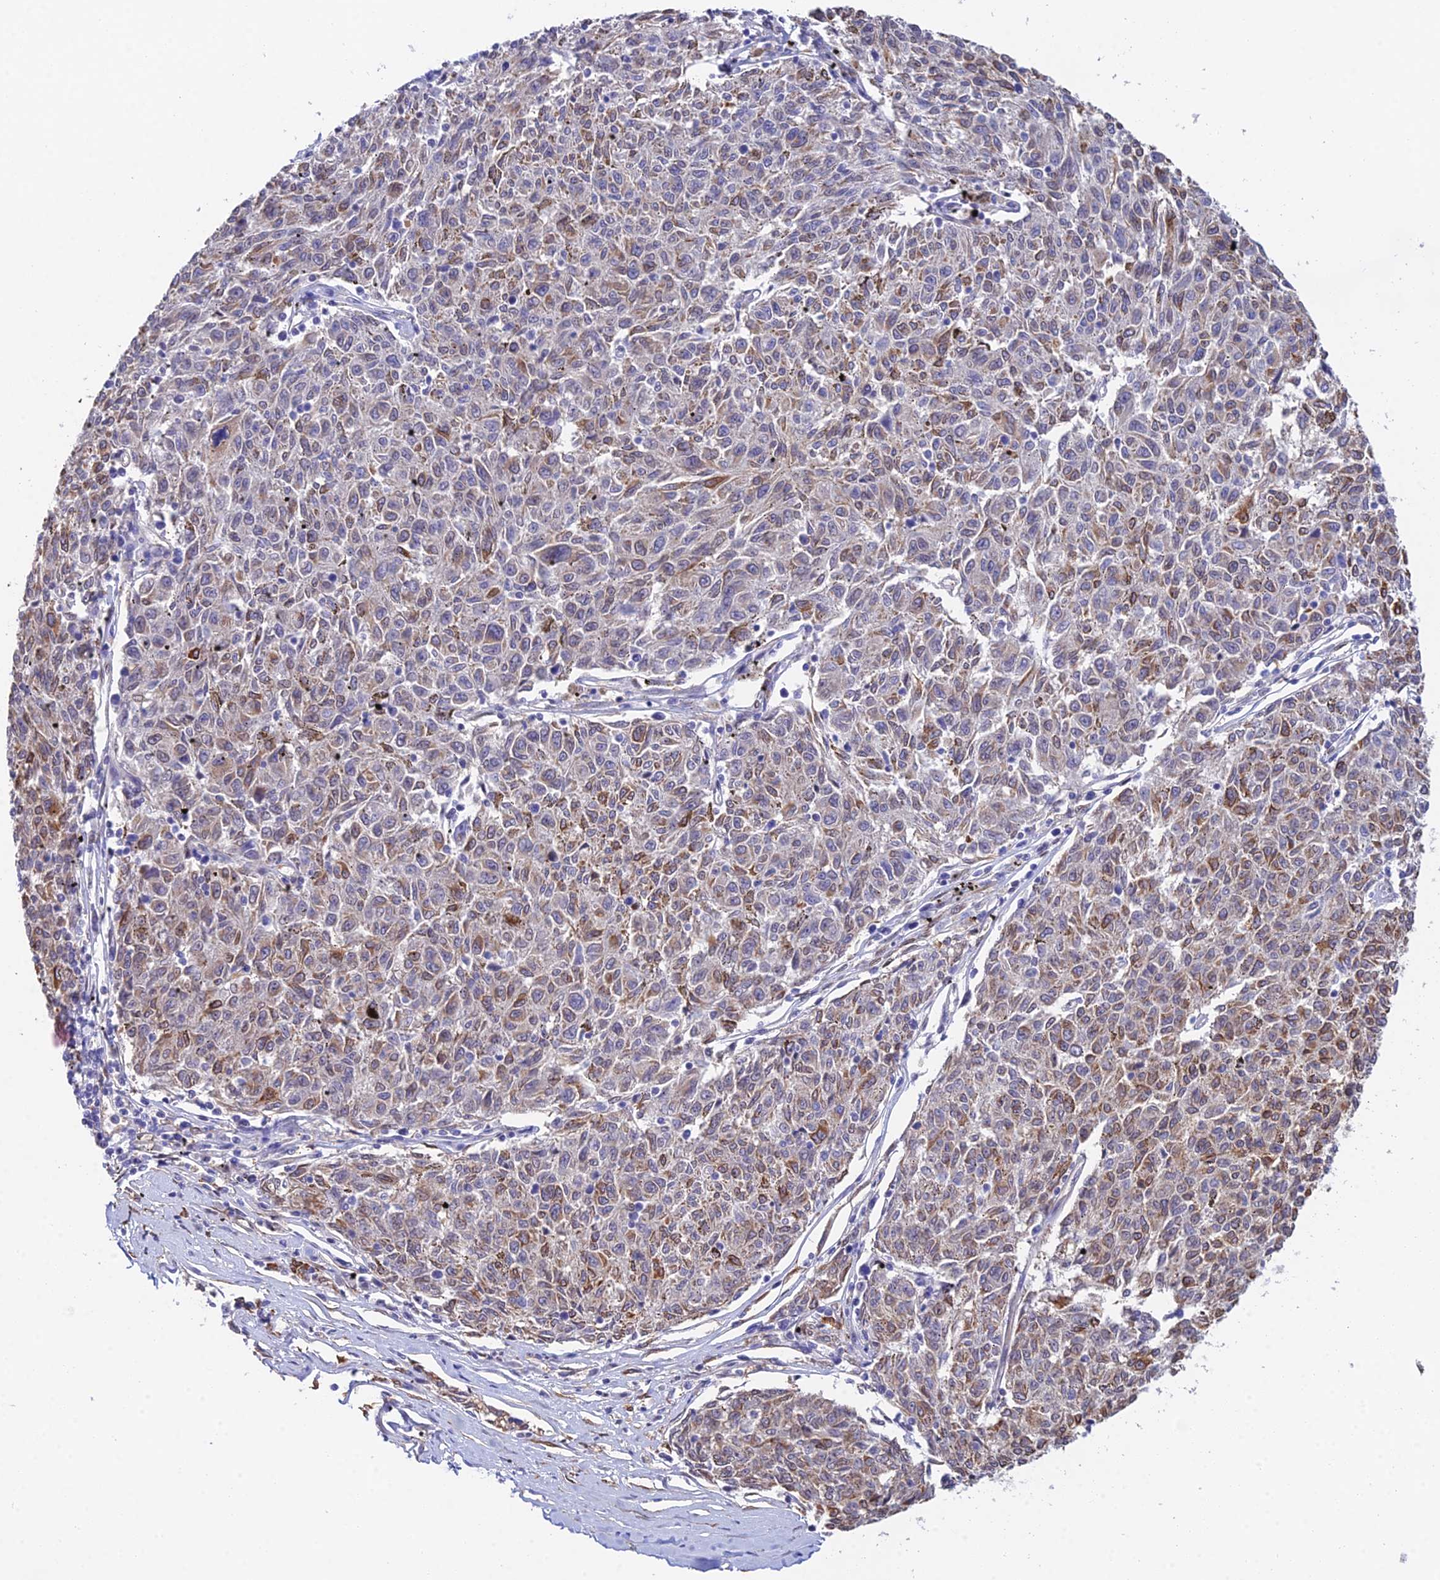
{"staining": {"intensity": "moderate", "quantity": "25%-75%", "location": "cytoplasmic/membranous"}, "tissue": "melanoma", "cell_type": "Tumor cells", "image_type": "cancer", "snomed": [{"axis": "morphology", "description": "Malignant melanoma, NOS"}, {"axis": "topography", "description": "Skin"}], "caption": "Melanoma stained with a protein marker reveals moderate staining in tumor cells.", "gene": "MXRA7", "patient": {"sex": "female", "age": 72}}